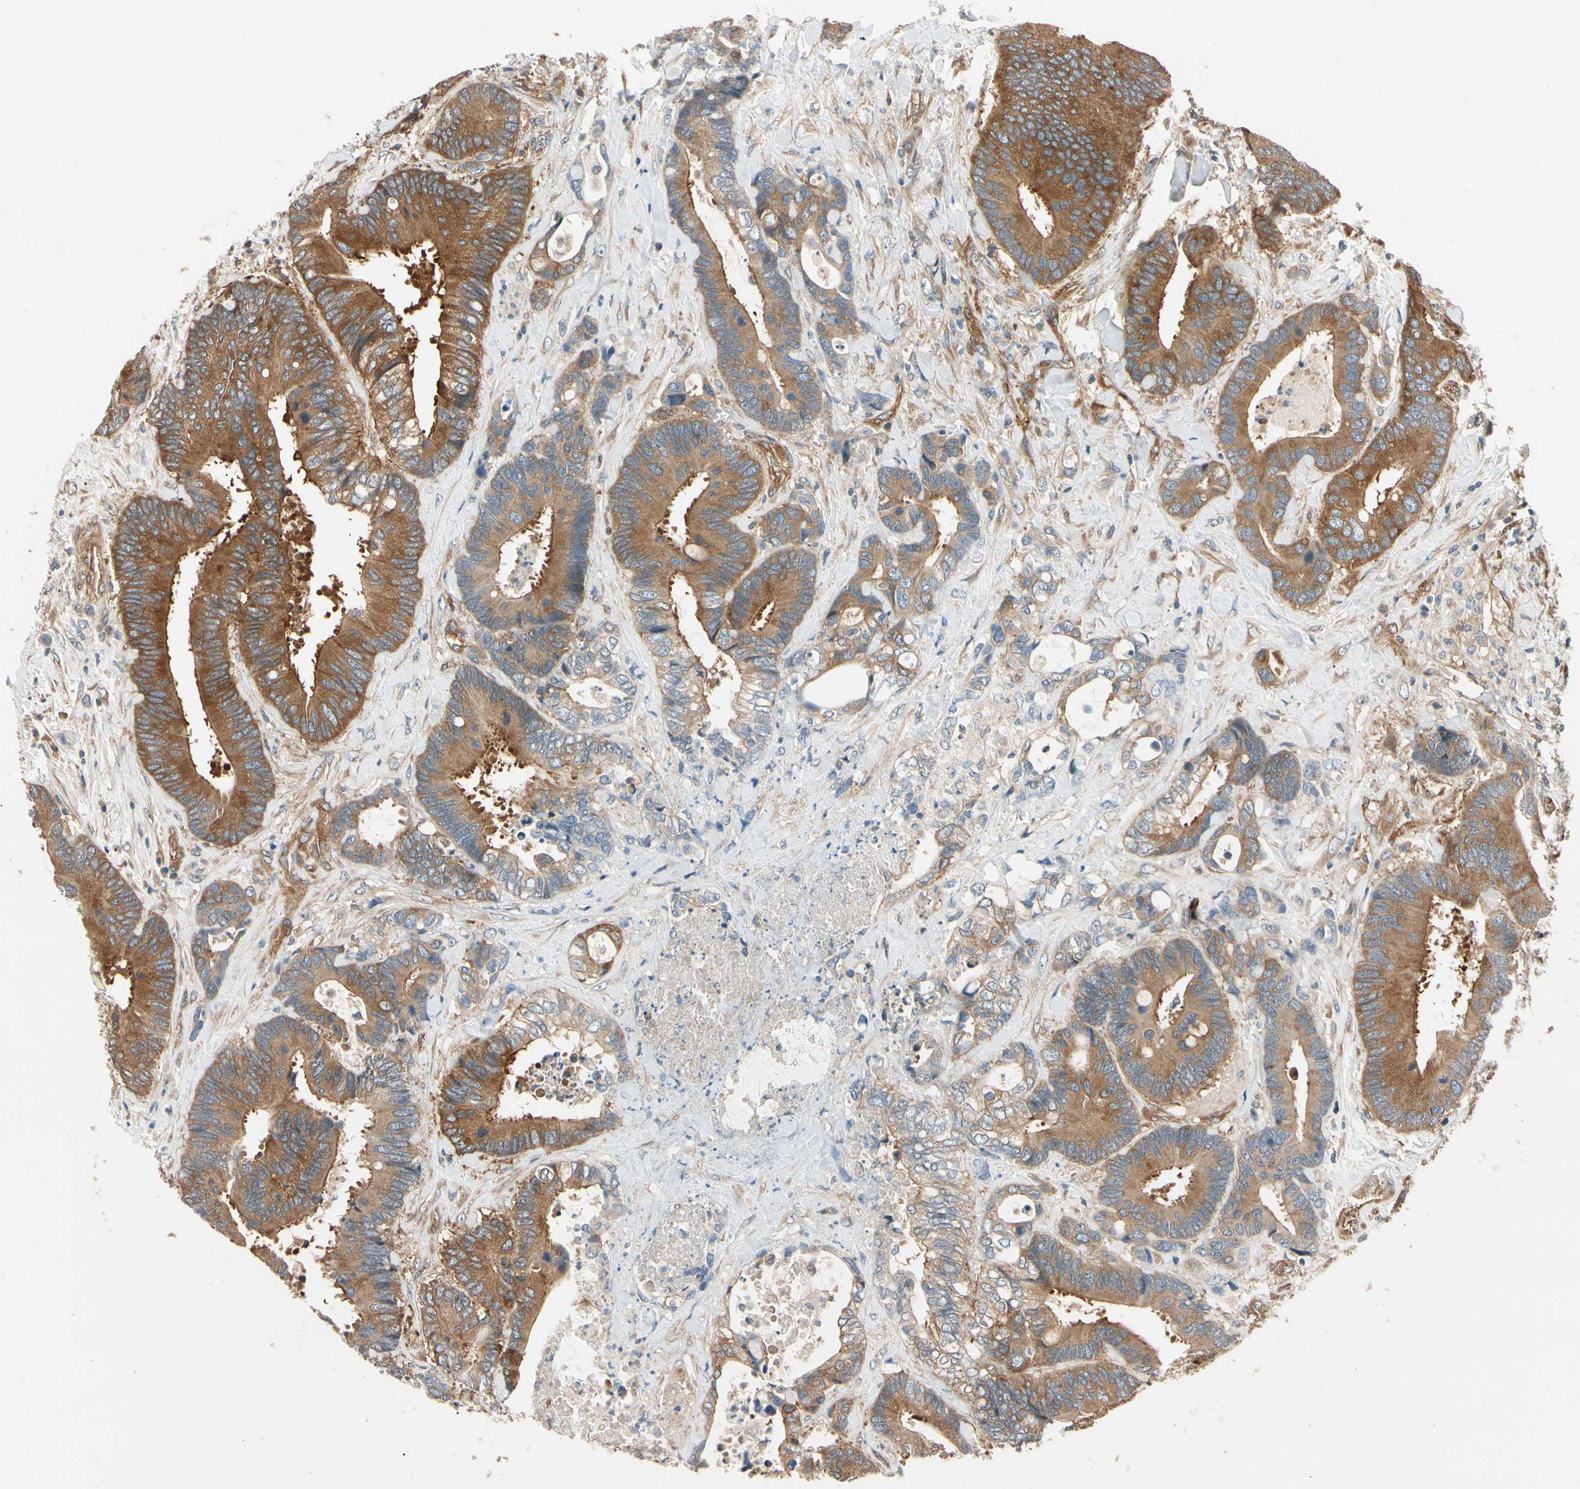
{"staining": {"intensity": "strong", "quantity": ">75%", "location": "cytoplasmic/membranous"}, "tissue": "colorectal cancer", "cell_type": "Tumor cells", "image_type": "cancer", "snomed": [{"axis": "morphology", "description": "Adenocarcinoma, NOS"}, {"axis": "topography", "description": "Rectum"}], "caption": "Human adenocarcinoma (colorectal) stained for a protein (brown) displays strong cytoplasmic/membranous positive positivity in approximately >75% of tumor cells.", "gene": "ROCK2", "patient": {"sex": "male", "age": 55}}